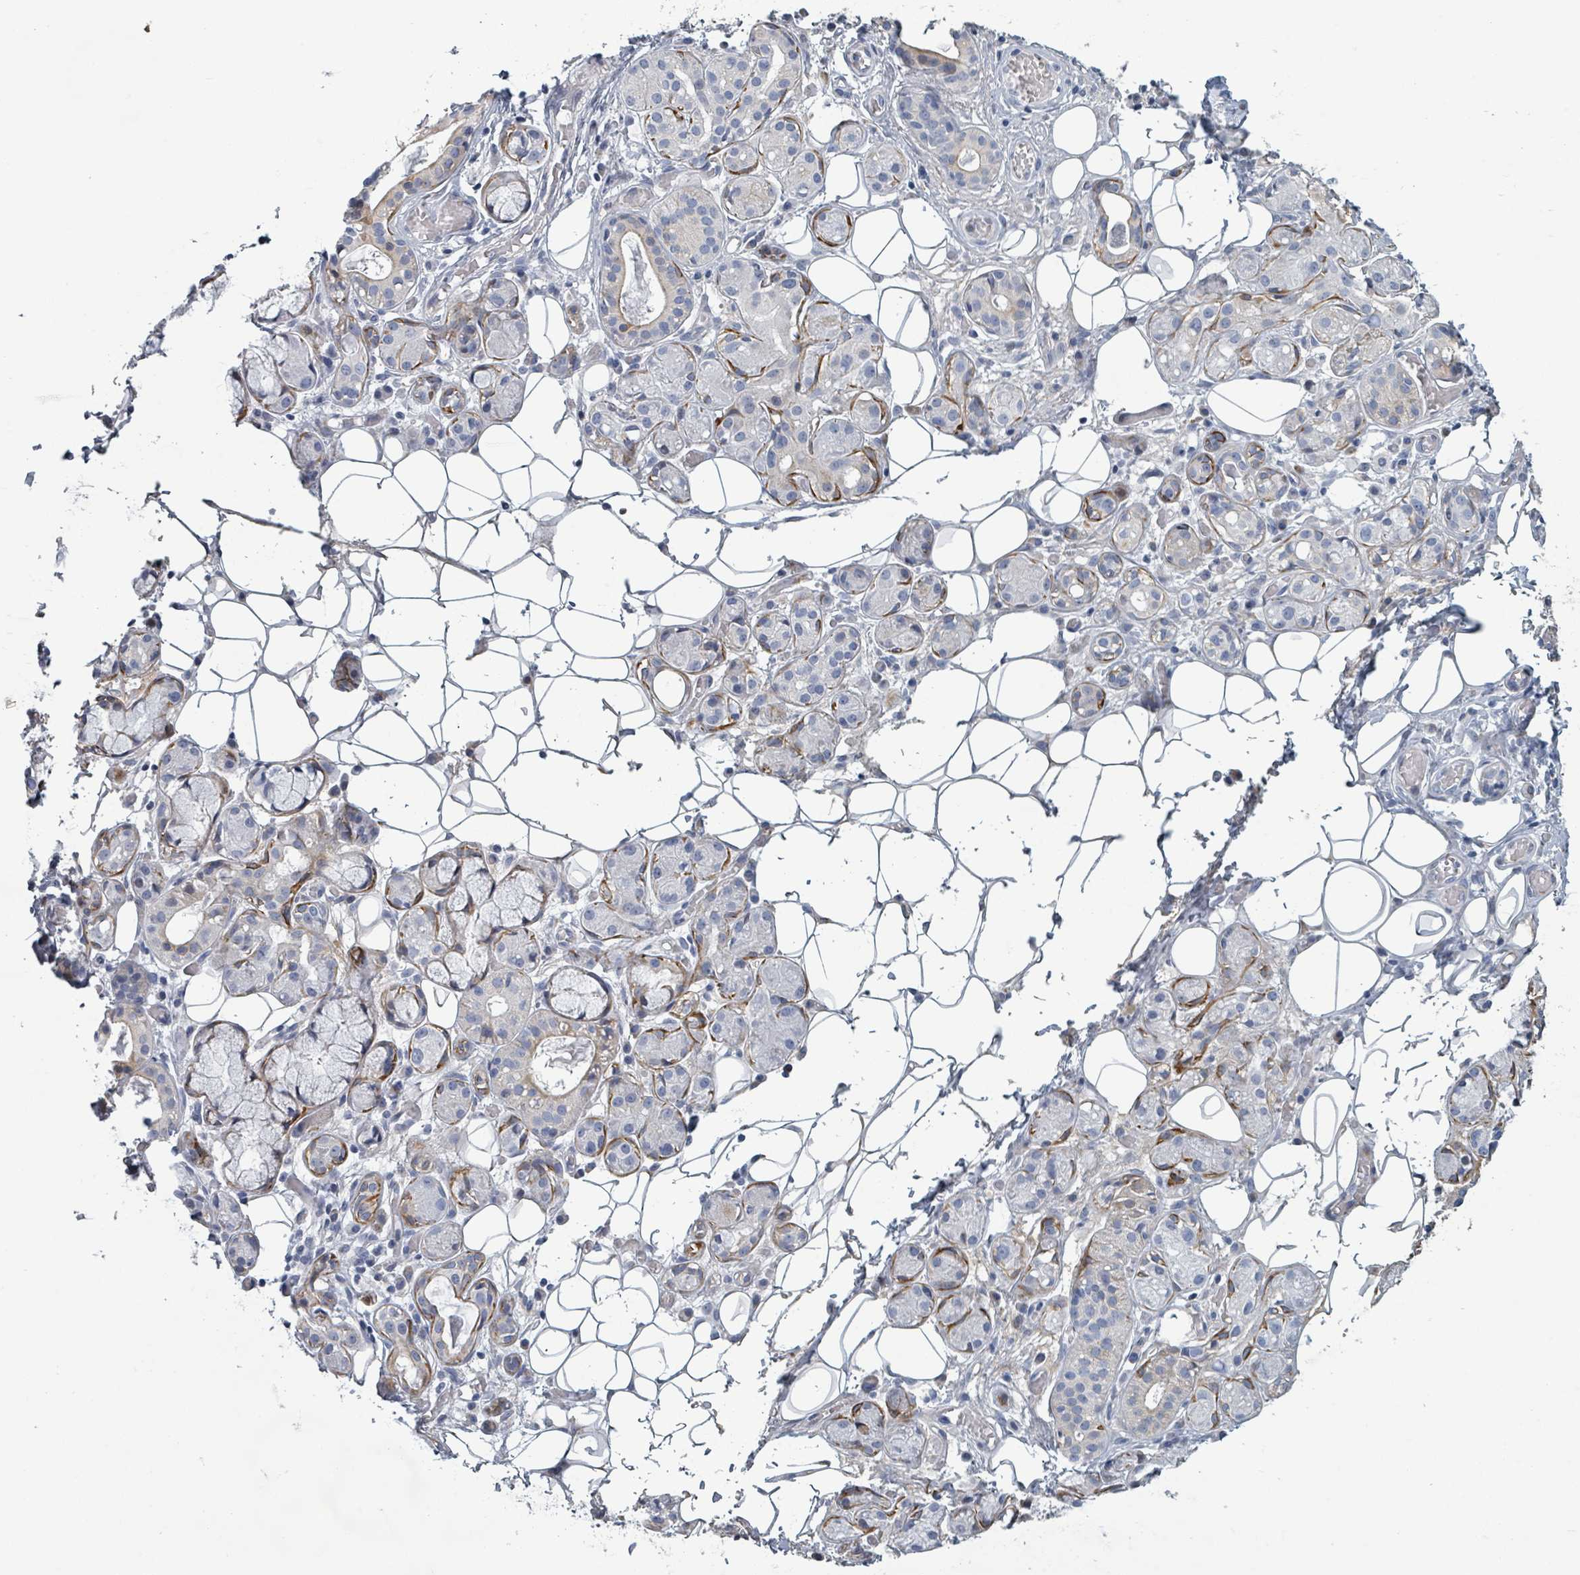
{"staining": {"intensity": "moderate", "quantity": "<25%", "location": "cytoplasmic/membranous"}, "tissue": "salivary gland", "cell_type": "Glandular cells", "image_type": "normal", "snomed": [{"axis": "morphology", "description": "Normal tissue, NOS"}, {"axis": "topography", "description": "Salivary gland"}], "caption": "This image demonstrates IHC staining of benign human salivary gland, with low moderate cytoplasmic/membranous staining in about <25% of glandular cells.", "gene": "RAB33B", "patient": {"sex": "male", "age": 82}}